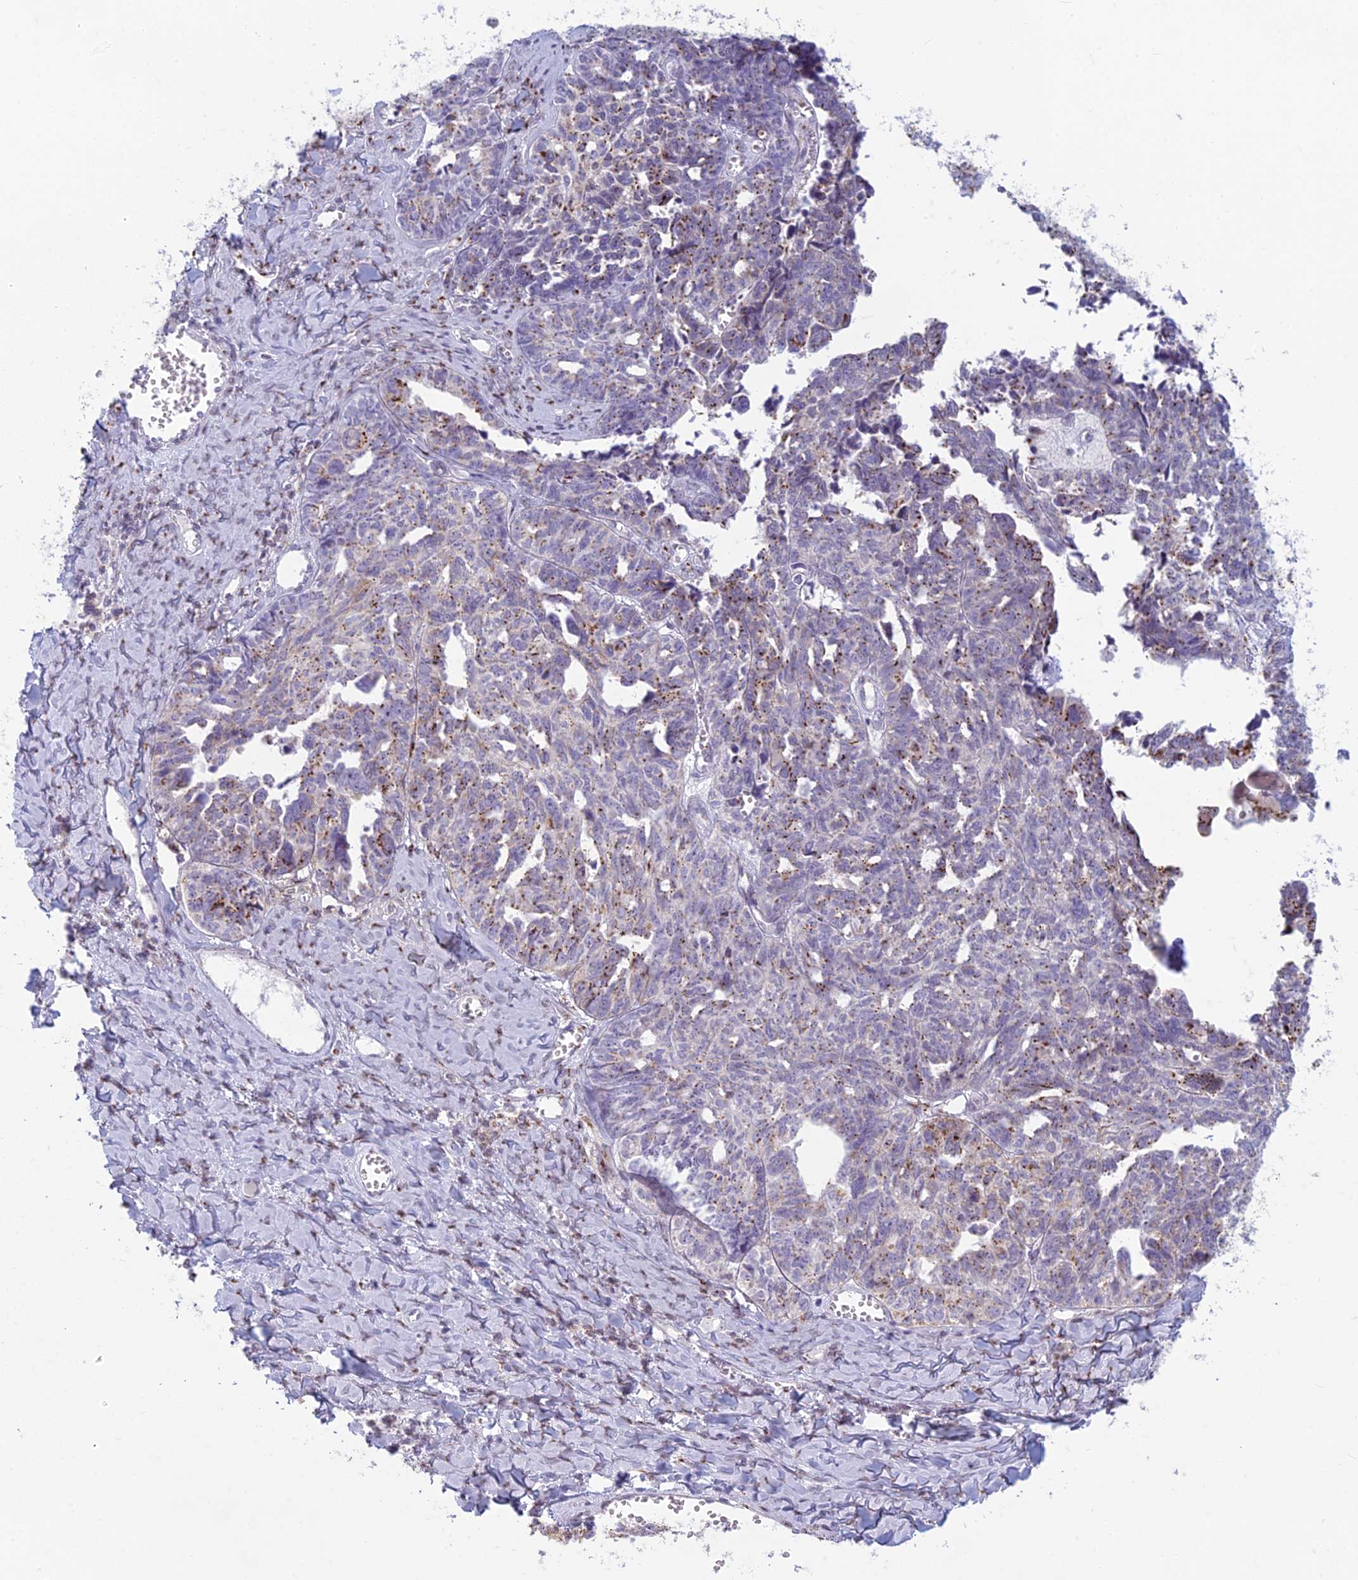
{"staining": {"intensity": "moderate", "quantity": "25%-75%", "location": "cytoplasmic/membranous"}, "tissue": "ovarian cancer", "cell_type": "Tumor cells", "image_type": "cancer", "snomed": [{"axis": "morphology", "description": "Cystadenocarcinoma, serous, NOS"}, {"axis": "topography", "description": "Ovary"}], "caption": "This is an image of immunohistochemistry (IHC) staining of ovarian cancer, which shows moderate staining in the cytoplasmic/membranous of tumor cells.", "gene": "FAM3C", "patient": {"sex": "female", "age": 79}}